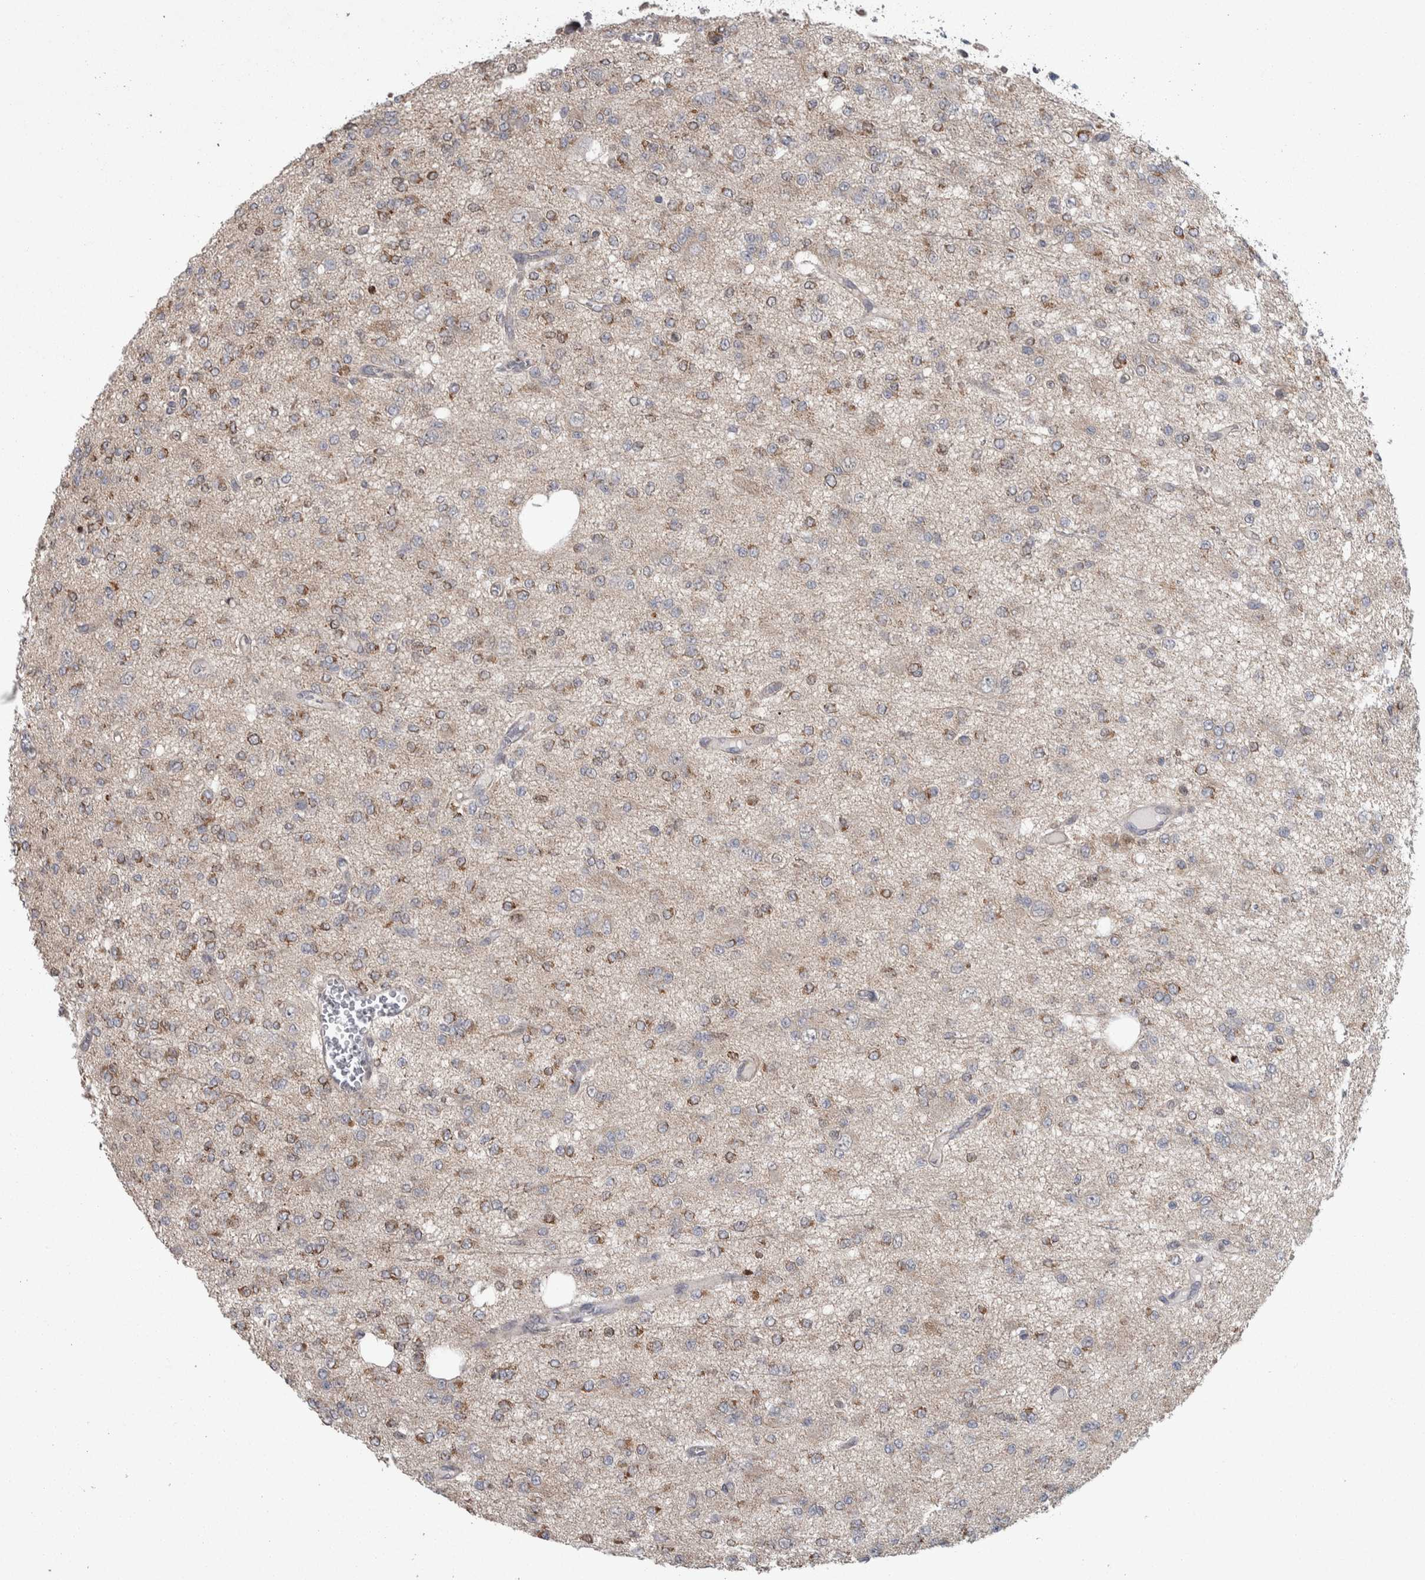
{"staining": {"intensity": "weak", "quantity": "25%-75%", "location": "cytoplasmic/membranous"}, "tissue": "glioma", "cell_type": "Tumor cells", "image_type": "cancer", "snomed": [{"axis": "morphology", "description": "Glioma, malignant, Low grade"}, {"axis": "topography", "description": "Brain"}], "caption": "Low-grade glioma (malignant) stained for a protein (brown) exhibits weak cytoplasmic/membranous positive staining in about 25%-75% of tumor cells.", "gene": "CWC27", "patient": {"sex": "male", "age": 38}}